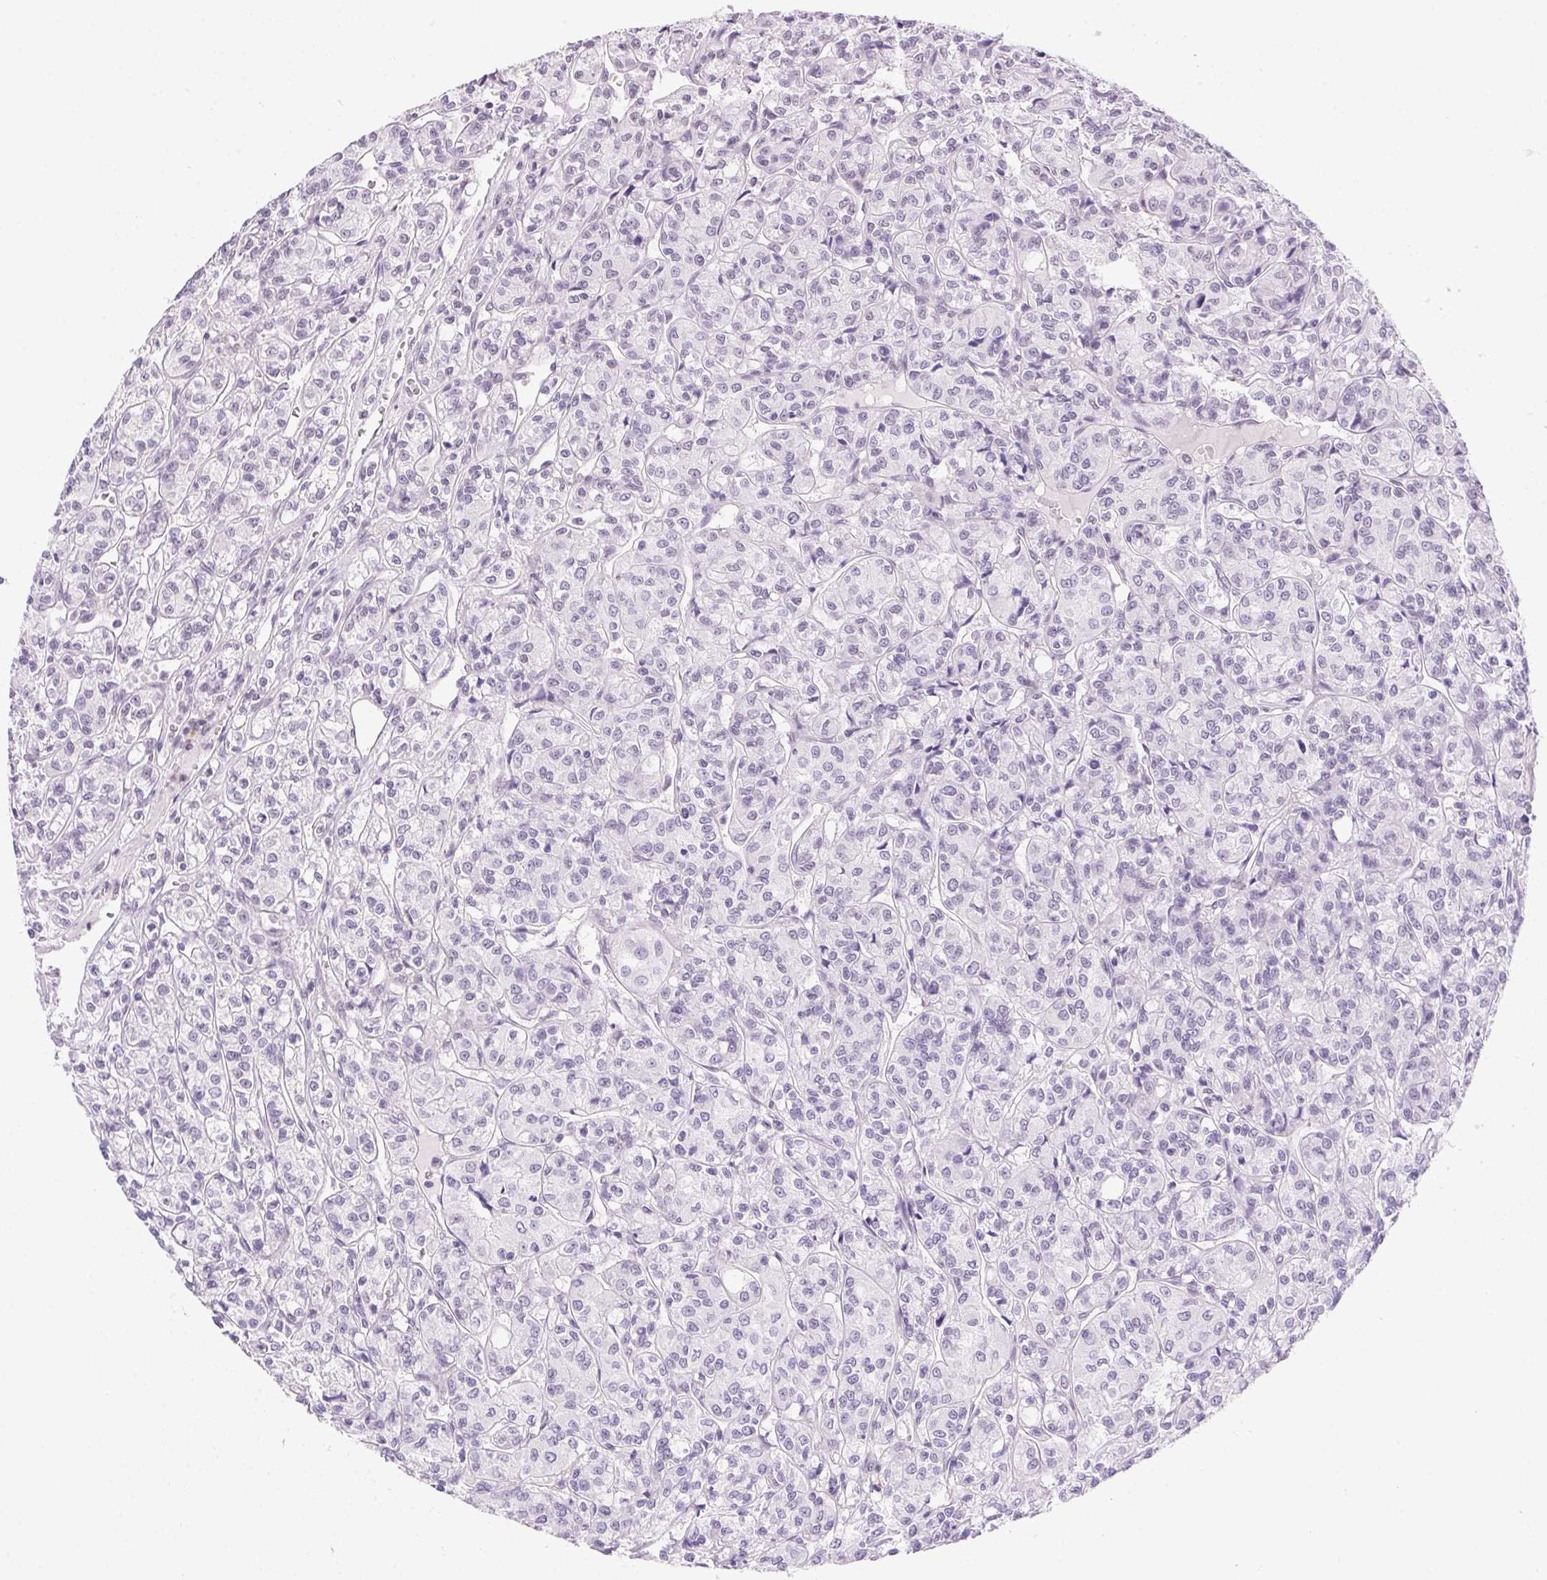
{"staining": {"intensity": "negative", "quantity": "none", "location": "none"}, "tissue": "renal cancer", "cell_type": "Tumor cells", "image_type": "cancer", "snomed": [{"axis": "morphology", "description": "Adenocarcinoma, NOS"}, {"axis": "topography", "description": "Kidney"}], "caption": "A histopathology image of renal cancer (adenocarcinoma) stained for a protein shows no brown staining in tumor cells.", "gene": "DDX17", "patient": {"sex": "male", "age": 36}}